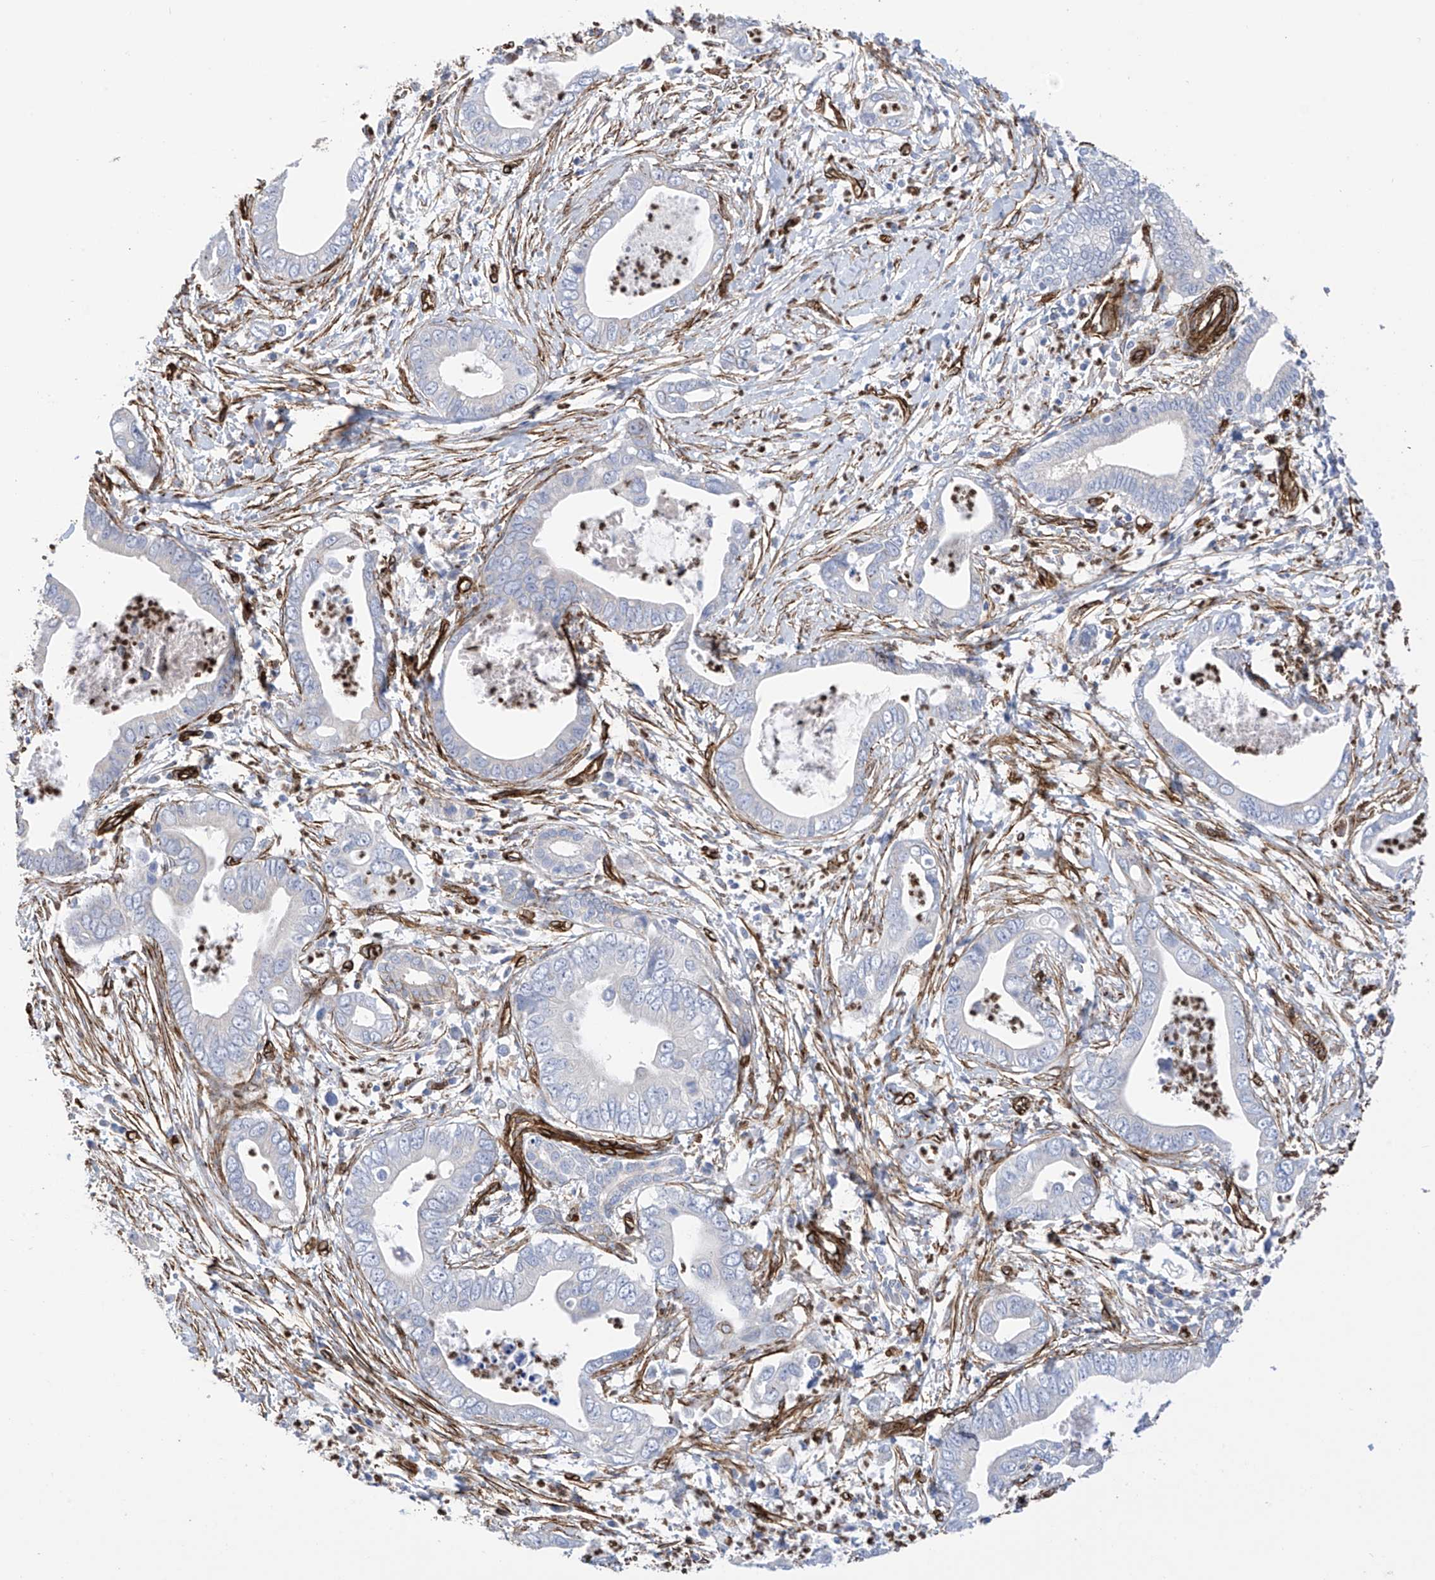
{"staining": {"intensity": "negative", "quantity": "none", "location": "none"}, "tissue": "pancreatic cancer", "cell_type": "Tumor cells", "image_type": "cancer", "snomed": [{"axis": "morphology", "description": "Adenocarcinoma, NOS"}, {"axis": "topography", "description": "Pancreas"}], "caption": "Adenocarcinoma (pancreatic) was stained to show a protein in brown. There is no significant staining in tumor cells. Brightfield microscopy of immunohistochemistry (IHC) stained with DAB (3,3'-diaminobenzidine) (brown) and hematoxylin (blue), captured at high magnification.", "gene": "UBTD1", "patient": {"sex": "male", "age": 75}}